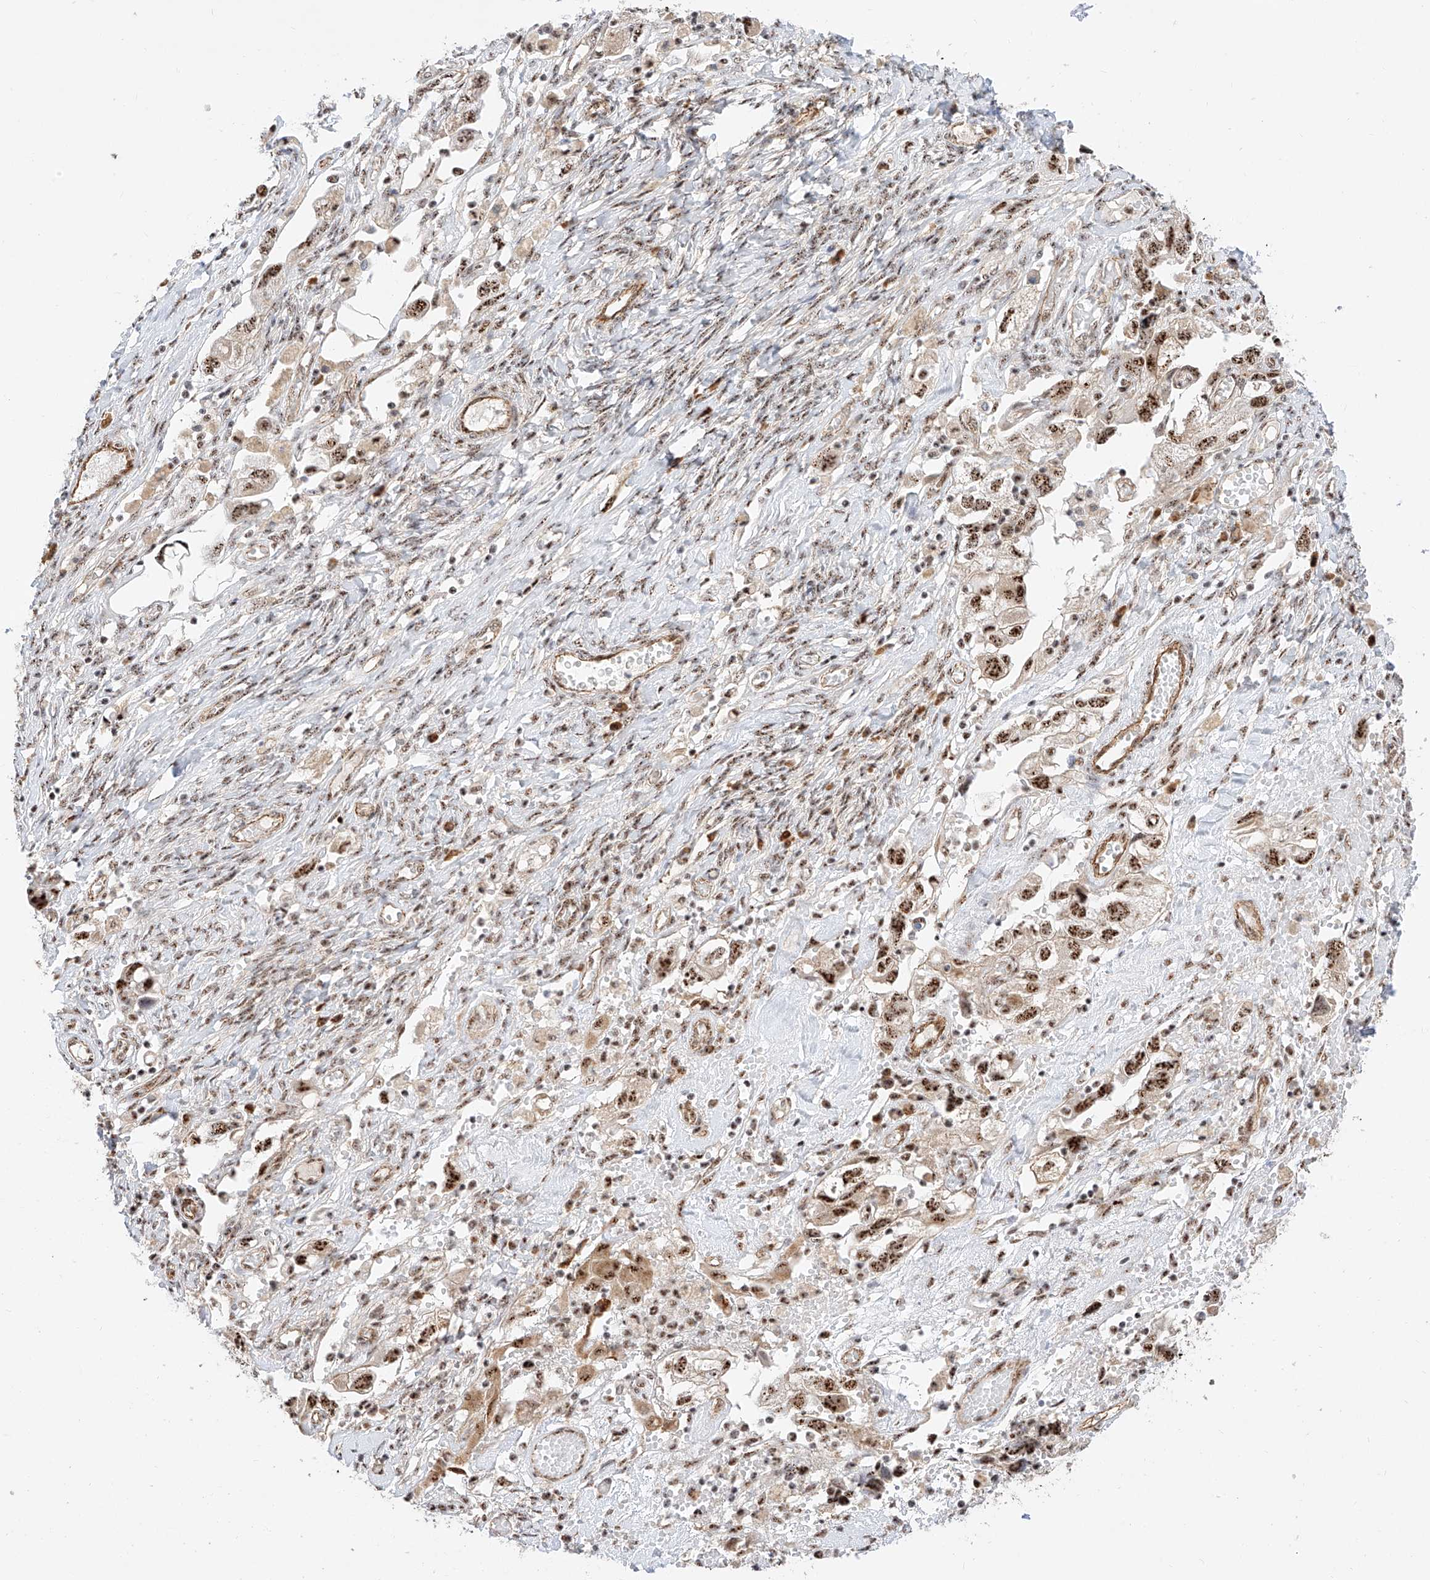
{"staining": {"intensity": "strong", "quantity": ">75%", "location": "nuclear"}, "tissue": "ovarian cancer", "cell_type": "Tumor cells", "image_type": "cancer", "snomed": [{"axis": "morphology", "description": "Carcinoma, NOS"}, {"axis": "morphology", "description": "Cystadenocarcinoma, serous, NOS"}, {"axis": "topography", "description": "Ovary"}], "caption": "There is high levels of strong nuclear expression in tumor cells of ovarian cancer (carcinoma), as demonstrated by immunohistochemical staining (brown color).", "gene": "ATXN7L2", "patient": {"sex": "female", "age": 69}}